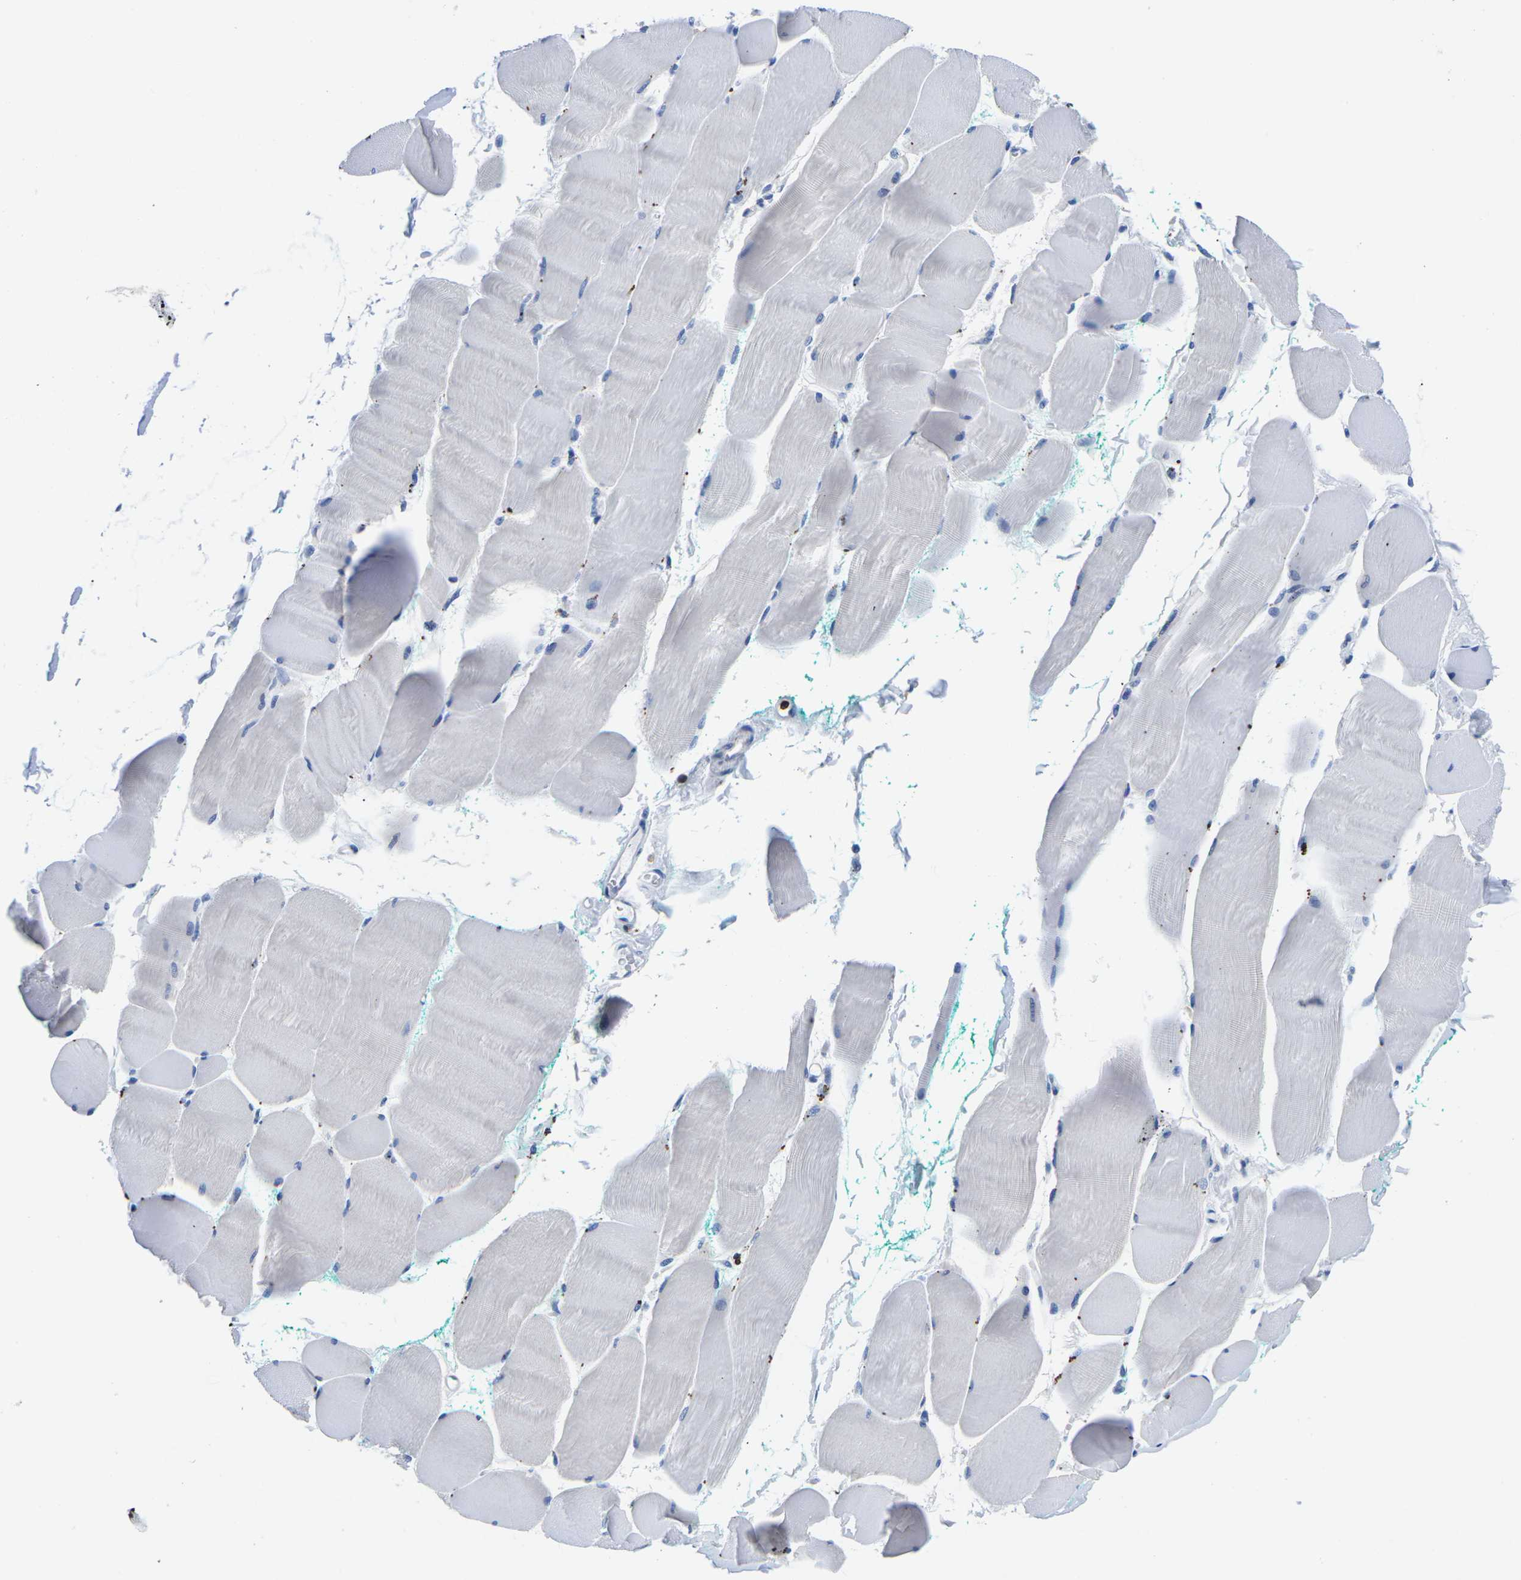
{"staining": {"intensity": "negative", "quantity": "none", "location": "none"}, "tissue": "skeletal muscle", "cell_type": "Myocytes", "image_type": "normal", "snomed": [{"axis": "morphology", "description": "Normal tissue, NOS"}, {"axis": "morphology", "description": "Squamous cell carcinoma, NOS"}, {"axis": "topography", "description": "Skeletal muscle"}], "caption": "High power microscopy micrograph of an immunohistochemistry (IHC) micrograph of unremarkable skeletal muscle, revealing no significant positivity in myocytes.", "gene": "CTSW", "patient": {"sex": "male", "age": 51}}